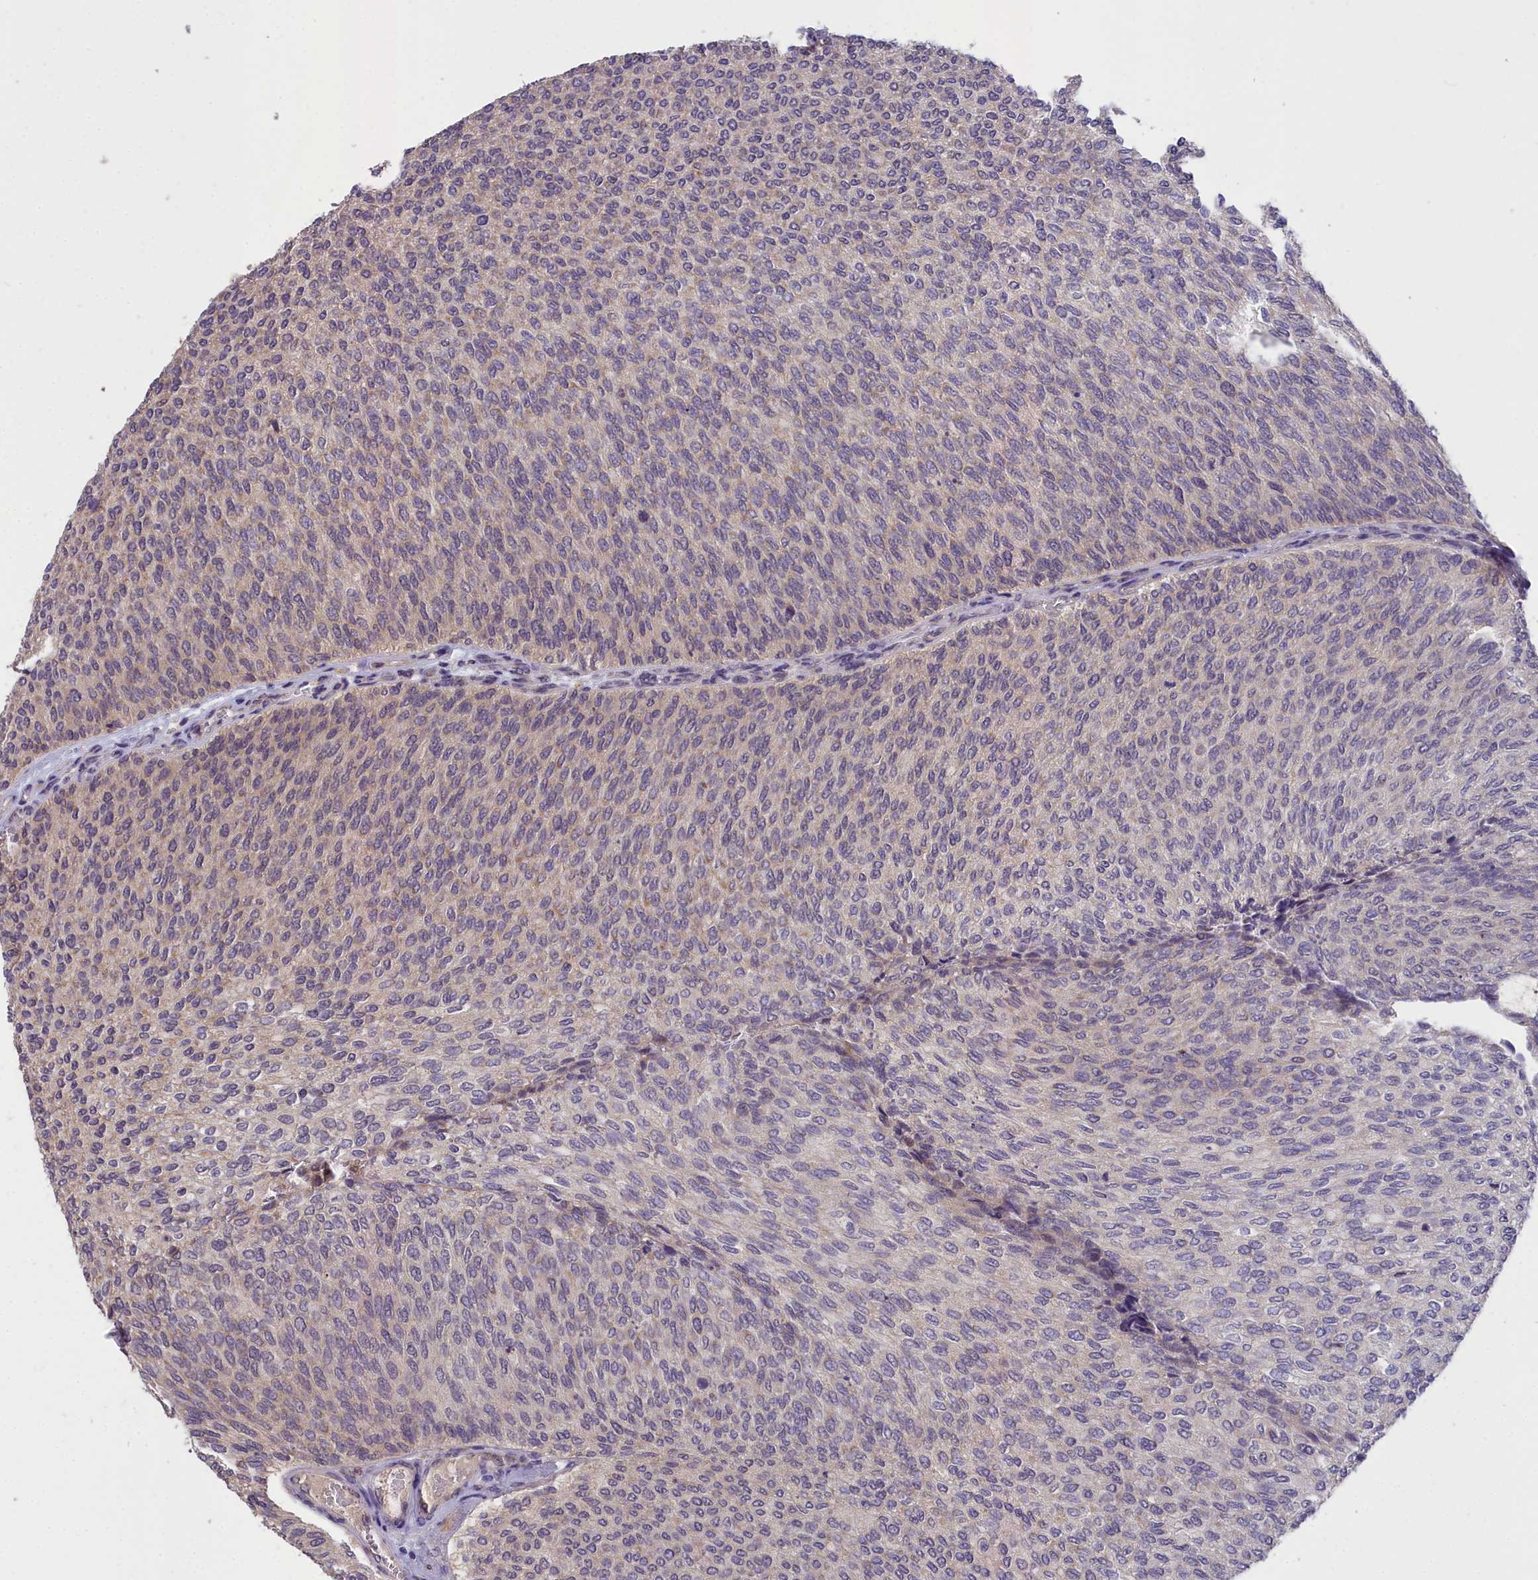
{"staining": {"intensity": "weak", "quantity": "<25%", "location": "cytoplasmic/membranous"}, "tissue": "urothelial cancer", "cell_type": "Tumor cells", "image_type": "cancer", "snomed": [{"axis": "morphology", "description": "Urothelial carcinoma, Low grade"}, {"axis": "topography", "description": "Urinary bladder"}], "caption": "This image is of urothelial carcinoma (low-grade) stained with immunohistochemistry (IHC) to label a protein in brown with the nuclei are counter-stained blue. There is no positivity in tumor cells.", "gene": "ZNF333", "patient": {"sex": "female", "age": 79}}